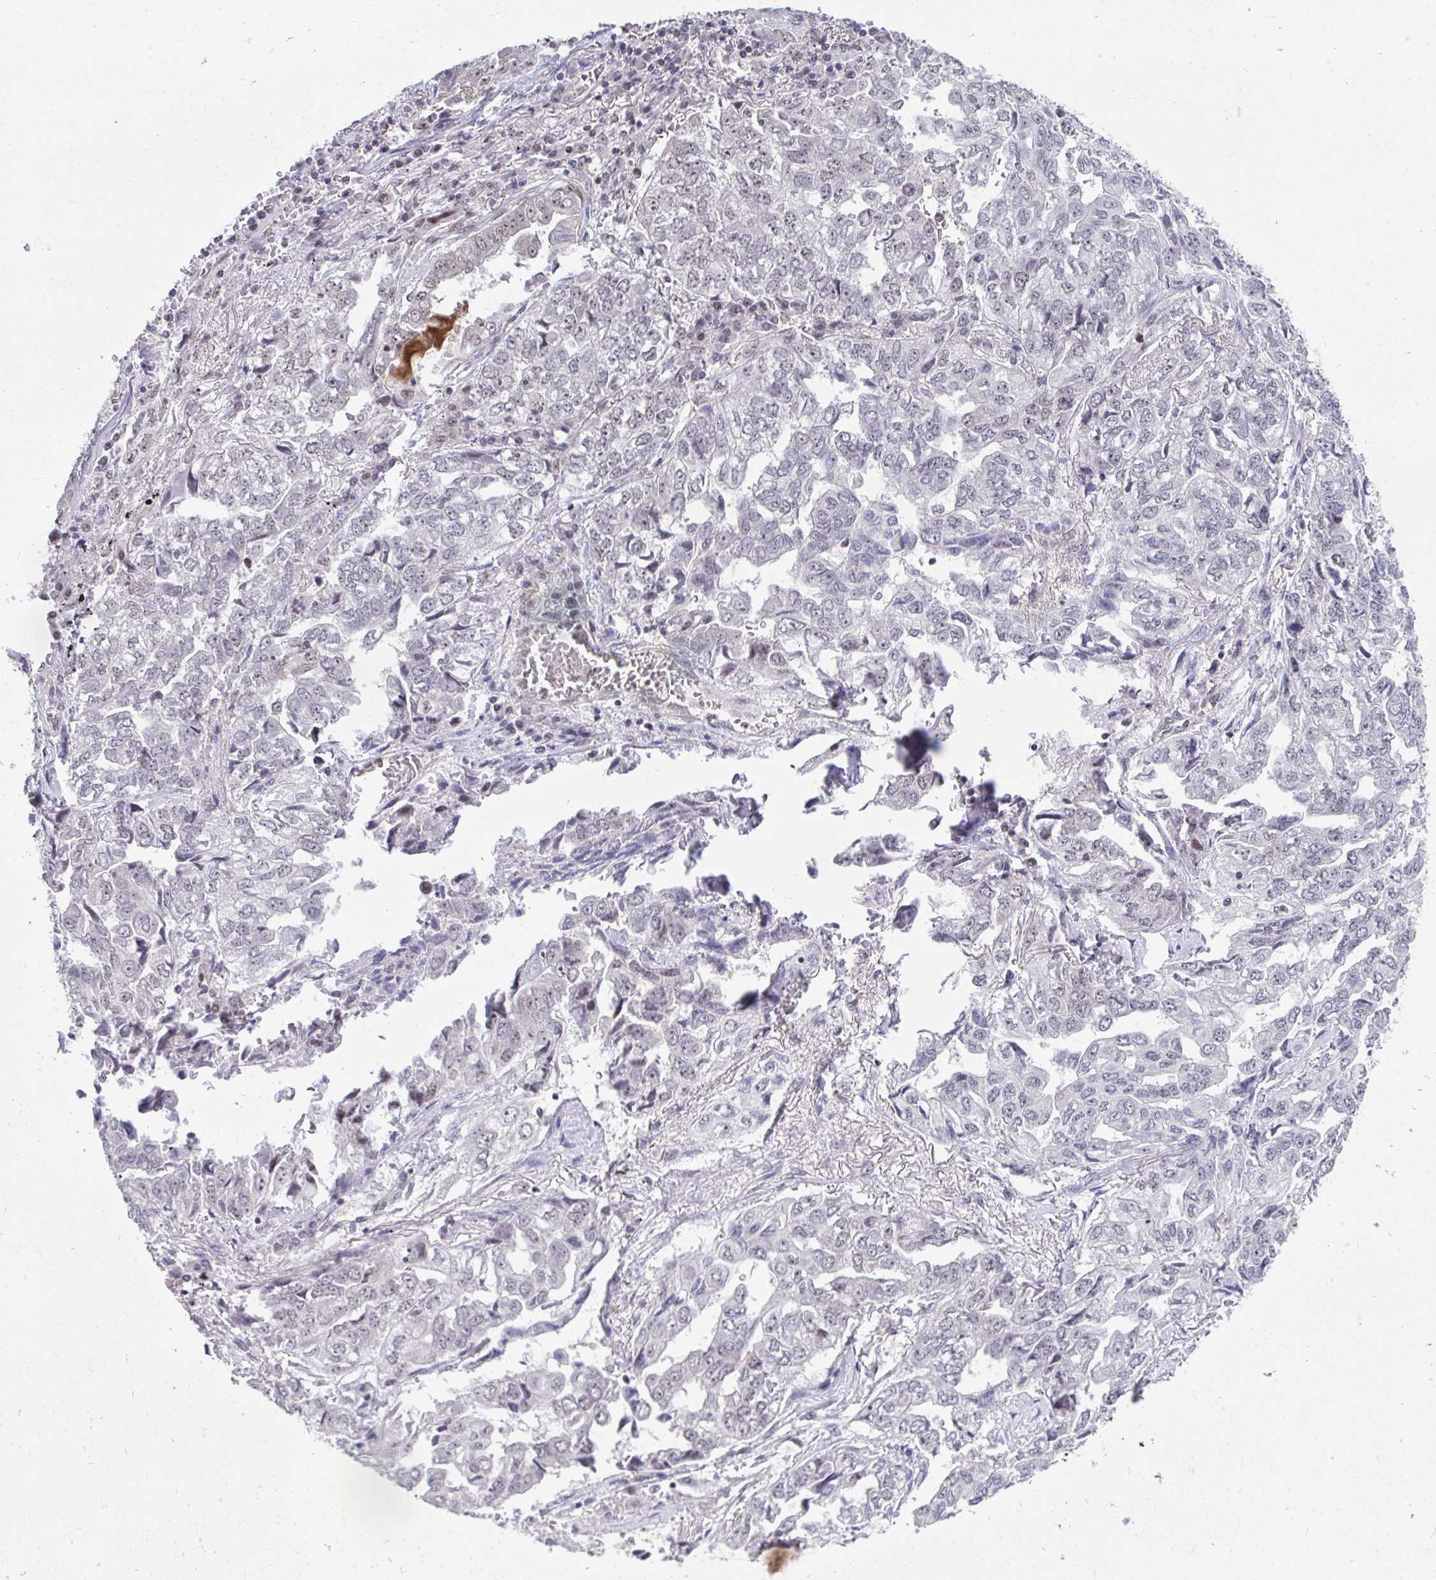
{"staining": {"intensity": "negative", "quantity": "none", "location": "none"}, "tissue": "lung cancer", "cell_type": "Tumor cells", "image_type": "cancer", "snomed": [{"axis": "morphology", "description": "Adenocarcinoma, NOS"}, {"axis": "topography", "description": "Lung"}], "caption": "Lung cancer (adenocarcinoma) was stained to show a protein in brown. There is no significant expression in tumor cells. (IHC, brightfield microscopy, high magnification).", "gene": "HIRA", "patient": {"sex": "female", "age": 52}}